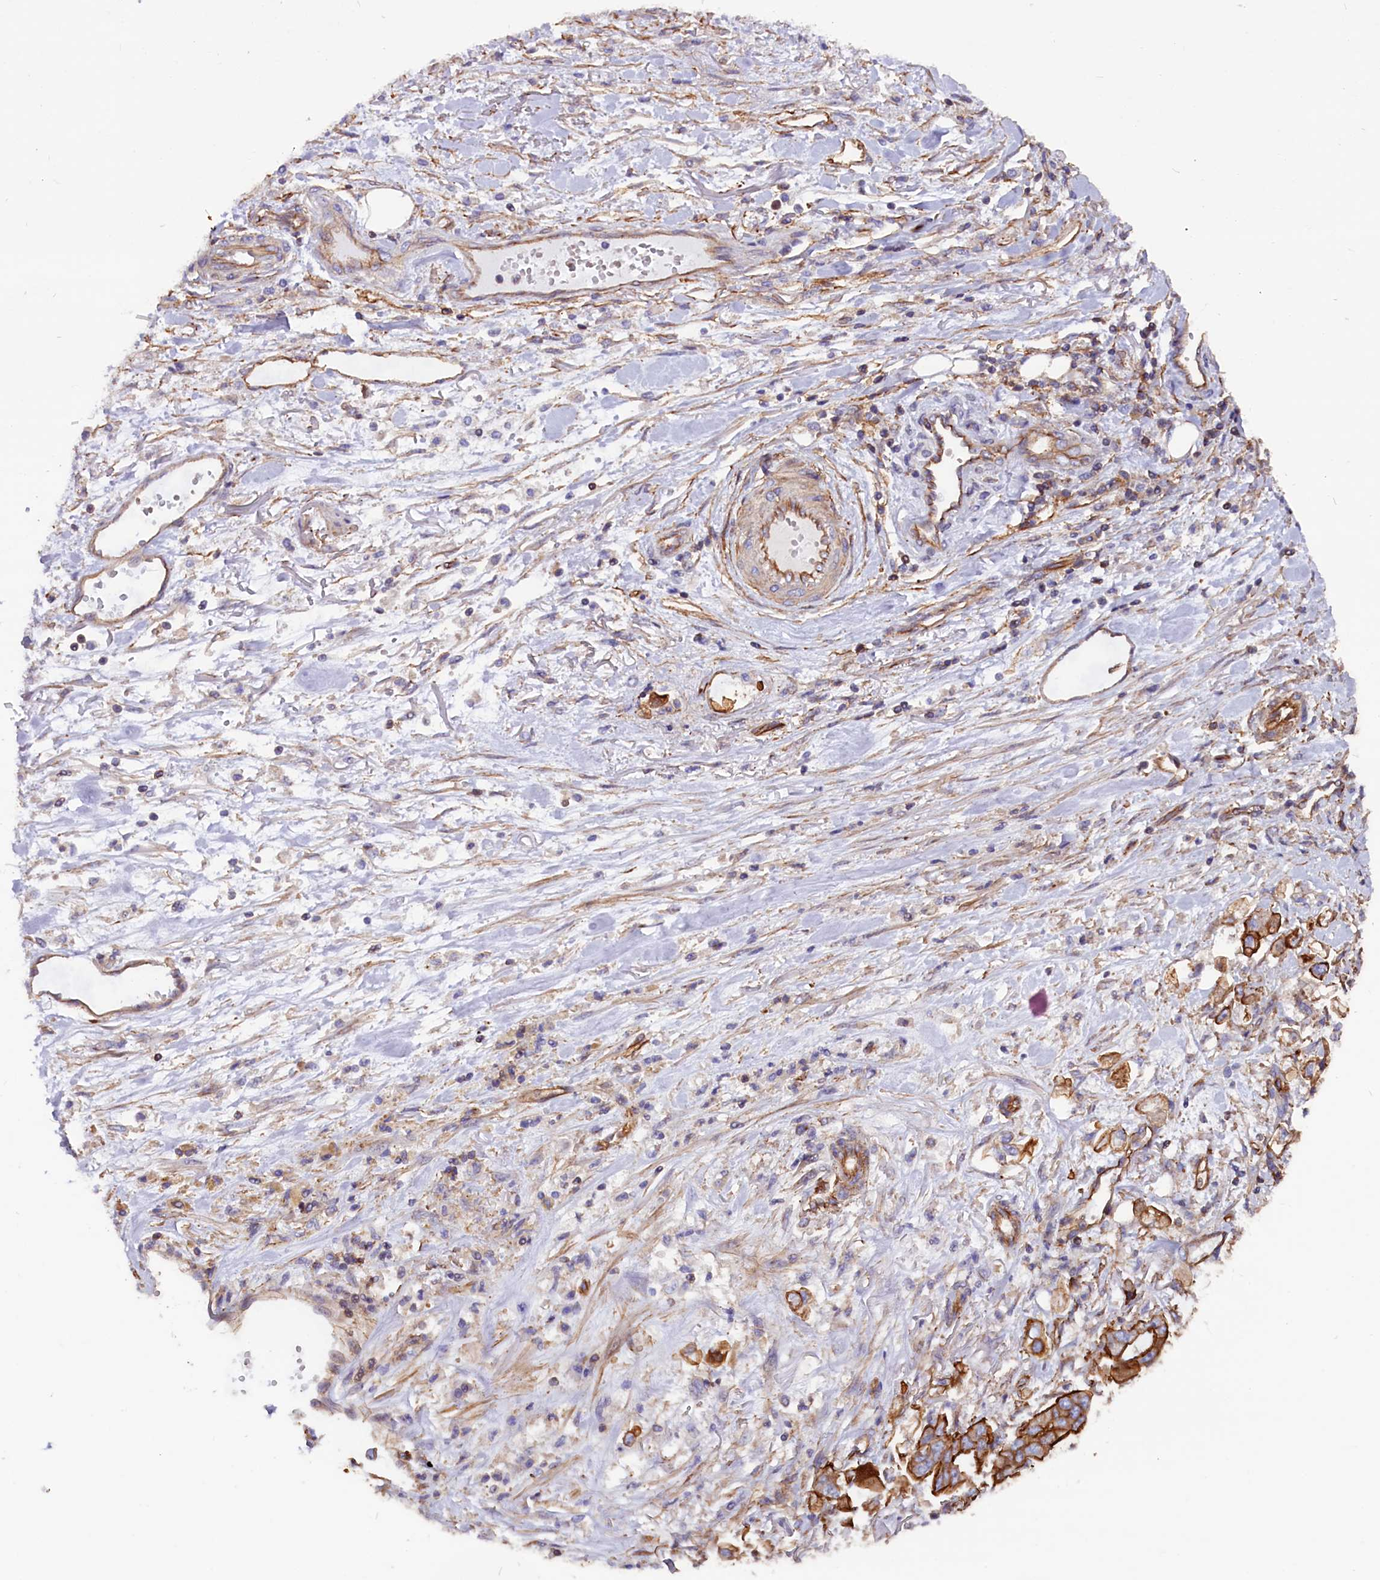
{"staining": {"intensity": "moderate", "quantity": ">75%", "location": "cytoplasmic/membranous"}, "tissue": "stomach cancer", "cell_type": "Tumor cells", "image_type": "cancer", "snomed": [{"axis": "morphology", "description": "Adenocarcinoma, NOS"}, {"axis": "topography", "description": "Stomach"}], "caption": "This micrograph shows immunohistochemistry (IHC) staining of stomach cancer (adenocarcinoma), with medium moderate cytoplasmic/membranous expression in about >75% of tumor cells.", "gene": "ZNF749", "patient": {"sex": "male", "age": 62}}